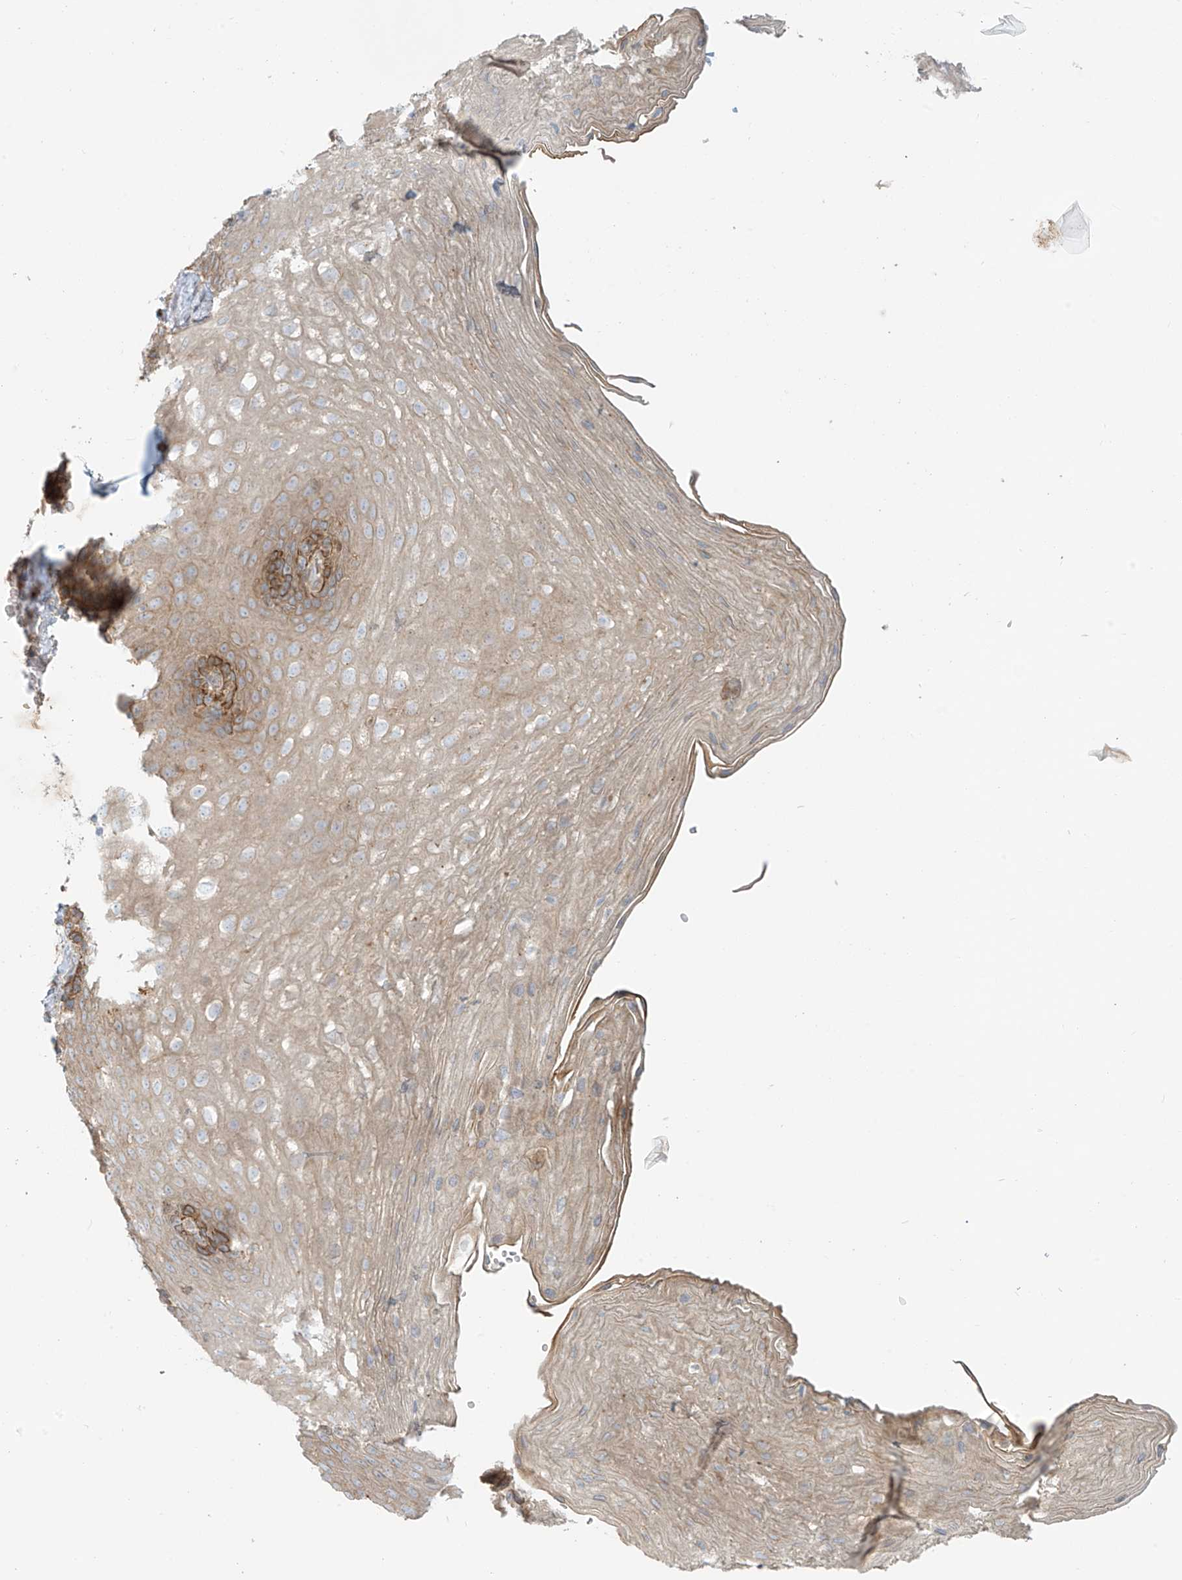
{"staining": {"intensity": "moderate", "quantity": "25%-75%", "location": "cytoplasmic/membranous"}, "tissue": "esophagus", "cell_type": "Squamous epithelial cells", "image_type": "normal", "snomed": [{"axis": "morphology", "description": "Normal tissue, NOS"}, {"axis": "topography", "description": "Esophagus"}], "caption": "Squamous epithelial cells demonstrate medium levels of moderate cytoplasmic/membranous expression in about 25%-75% of cells in unremarkable esophagus.", "gene": "LZTS3", "patient": {"sex": "female", "age": 66}}